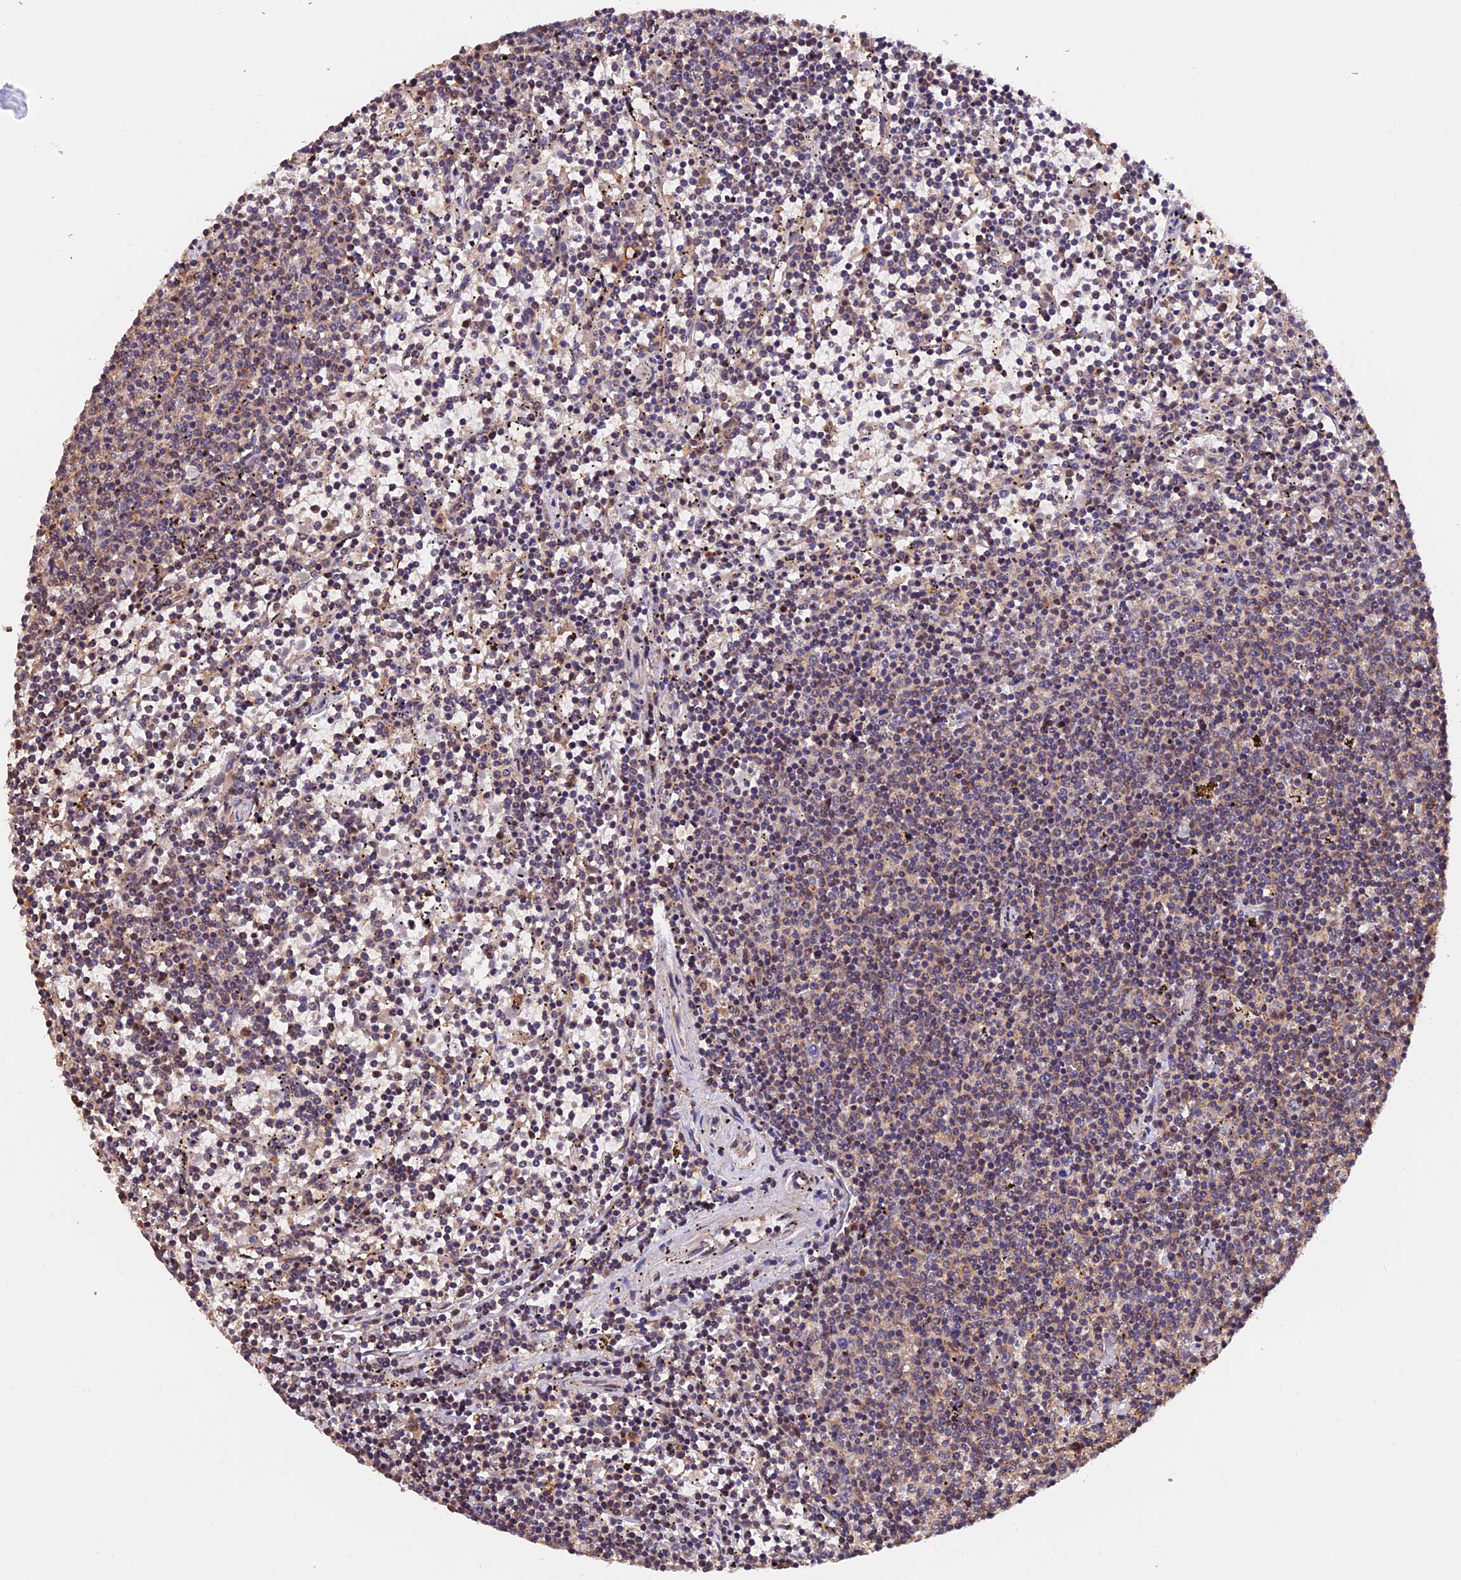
{"staining": {"intensity": "weak", "quantity": "<25%", "location": "cytoplasmic/membranous"}, "tissue": "lymphoma", "cell_type": "Tumor cells", "image_type": "cancer", "snomed": [{"axis": "morphology", "description": "Malignant lymphoma, non-Hodgkin's type, Low grade"}, {"axis": "topography", "description": "Spleen"}], "caption": "Lymphoma stained for a protein using IHC displays no expression tumor cells.", "gene": "PKD2L2", "patient": {"sex": "female", "age": 50}}